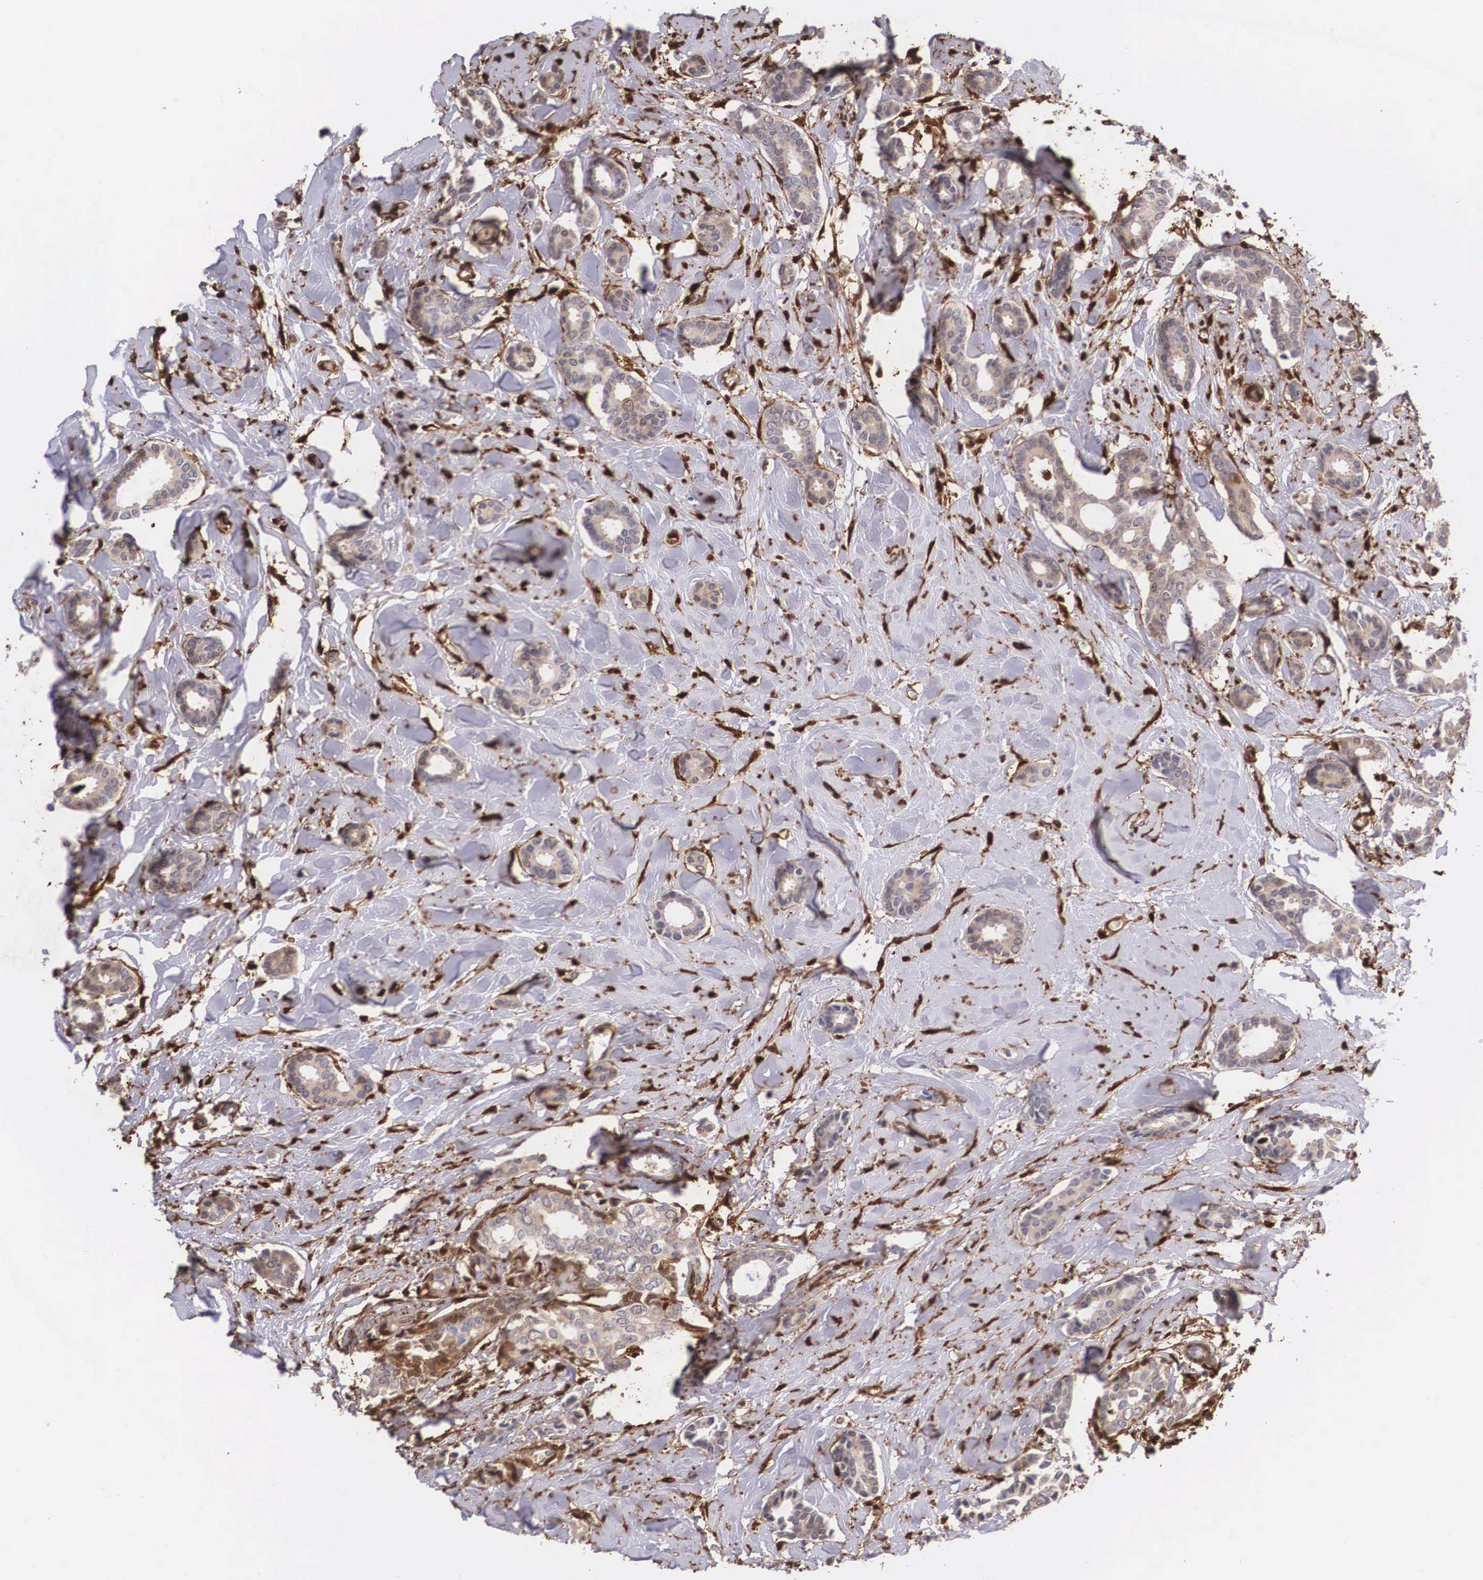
{"staining": {"intensity": "weak", "quantity": "<25%", "location": "cytoplasmic/membranous"}, "tissue": "breast cancer", "cell_type": "Tumor cells", "image_type": "cancer", "snomed": [{"axis": "morphology", "description": "Duct carcinoma"}, {"axis": "topography", "description": "Breast"}], "caption": "This is an IHC photomicrograph of human infiltrating ductal carcinoma (breast). There is no positivity in tumor cells.", "gene": "LGALS1", "patient": {"sex": "female", "age": 50}}